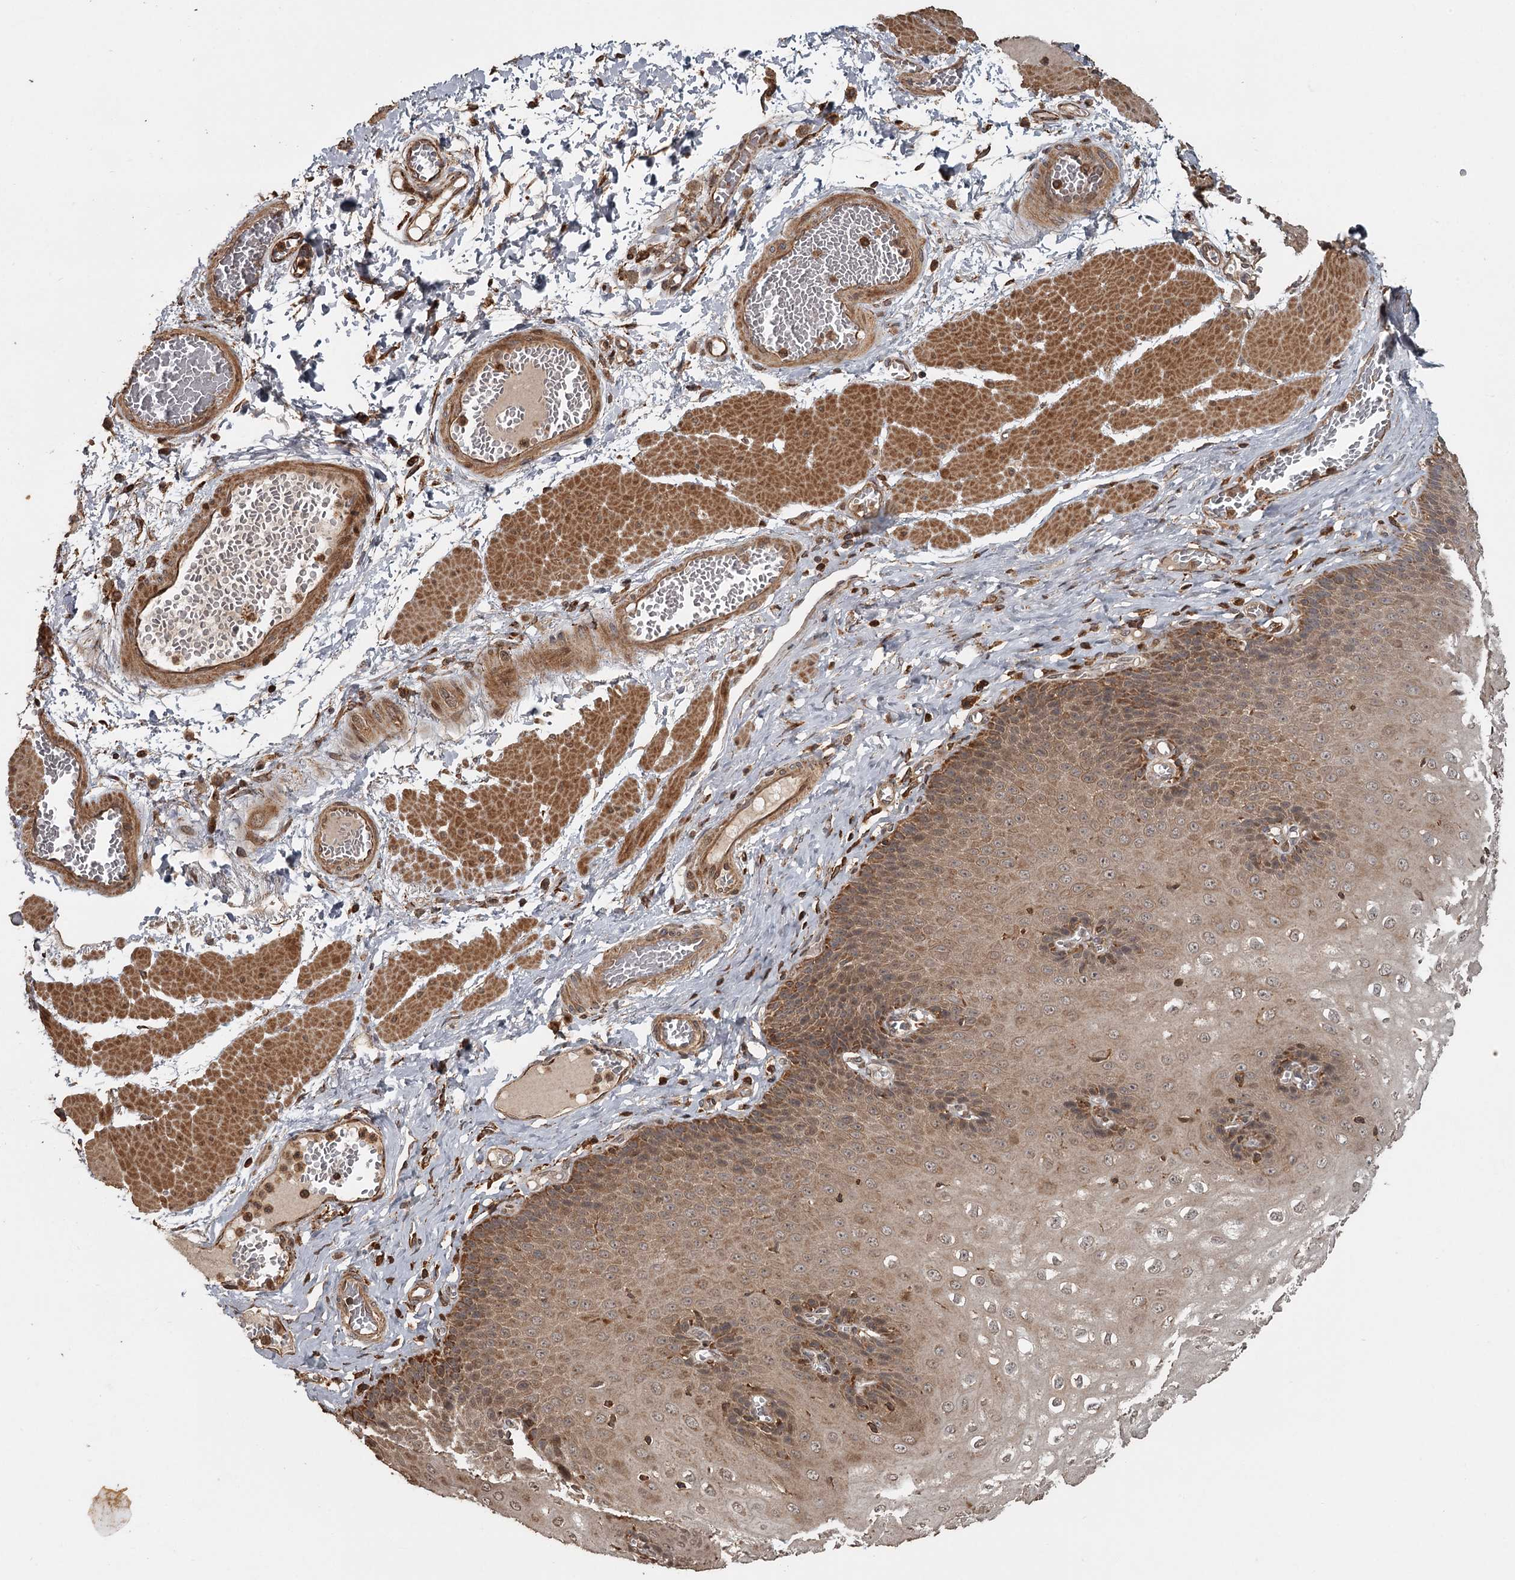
{"staining": {"intensity": "moderate", "quantity": ">75%", "location": "cytoplasmic/membranous"}, "tissue": "esophagus", "cell_type": "Squamous epithelial cells", "image_type": "normal", "snomed": [{"axis": "morphology", "description": "Normal tissue, NOS"}, {"axis": "topography", "description": "Esophagus"}], "caption": "DAB (3,3'-diaminobenzidine) immunohistochemical staining of unremarkable human esophagus shows moderate cytoplasmic/membranous protein positivity in approximately >75% of squamous epithelial cells.", "gene": "FAXC", "patient": {"sex": "male", "age": 60}}